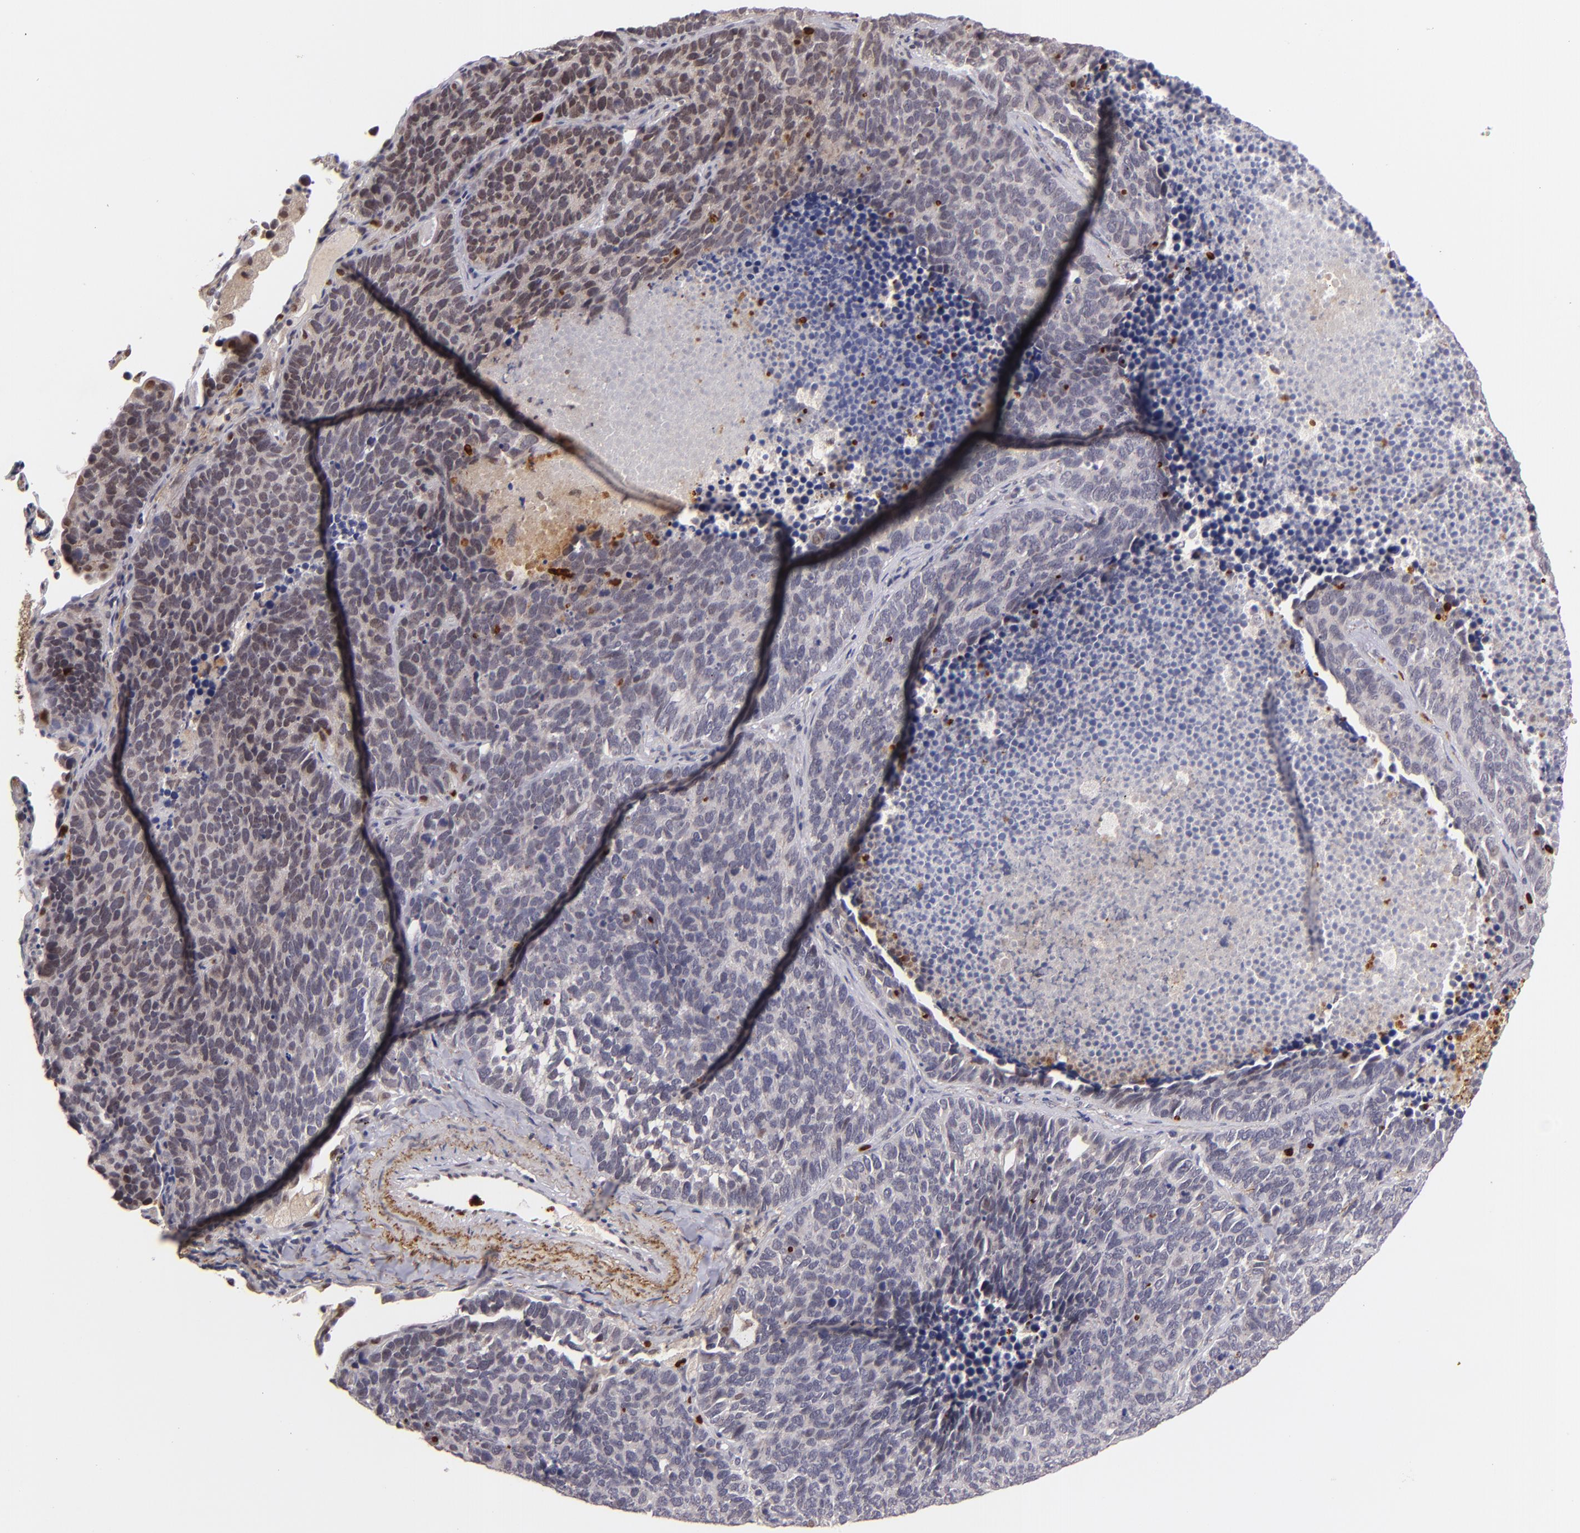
{"staining": {"intensity": "weak", "quantity": "<25%", "location": "cytoplasmic/membranous,nuclear"}, "tissue": "lung cancer", "cell_type": "Tumor cells", "image_type": "cancer", "snomed": [{"axis": "morphology", "description": "Neoplasm, malignant, NOS"}, {"axis": "topography", "description": "Lung"}], "caption": "Lung cancer was stained to show a protein in brown. There is no significant expression in tumor cells. (Immunohistochemistry (ihc), brightfield microscopy, high magnification).", "gene": "RXRG", "patient": {"sex": "female", "age": 75}}